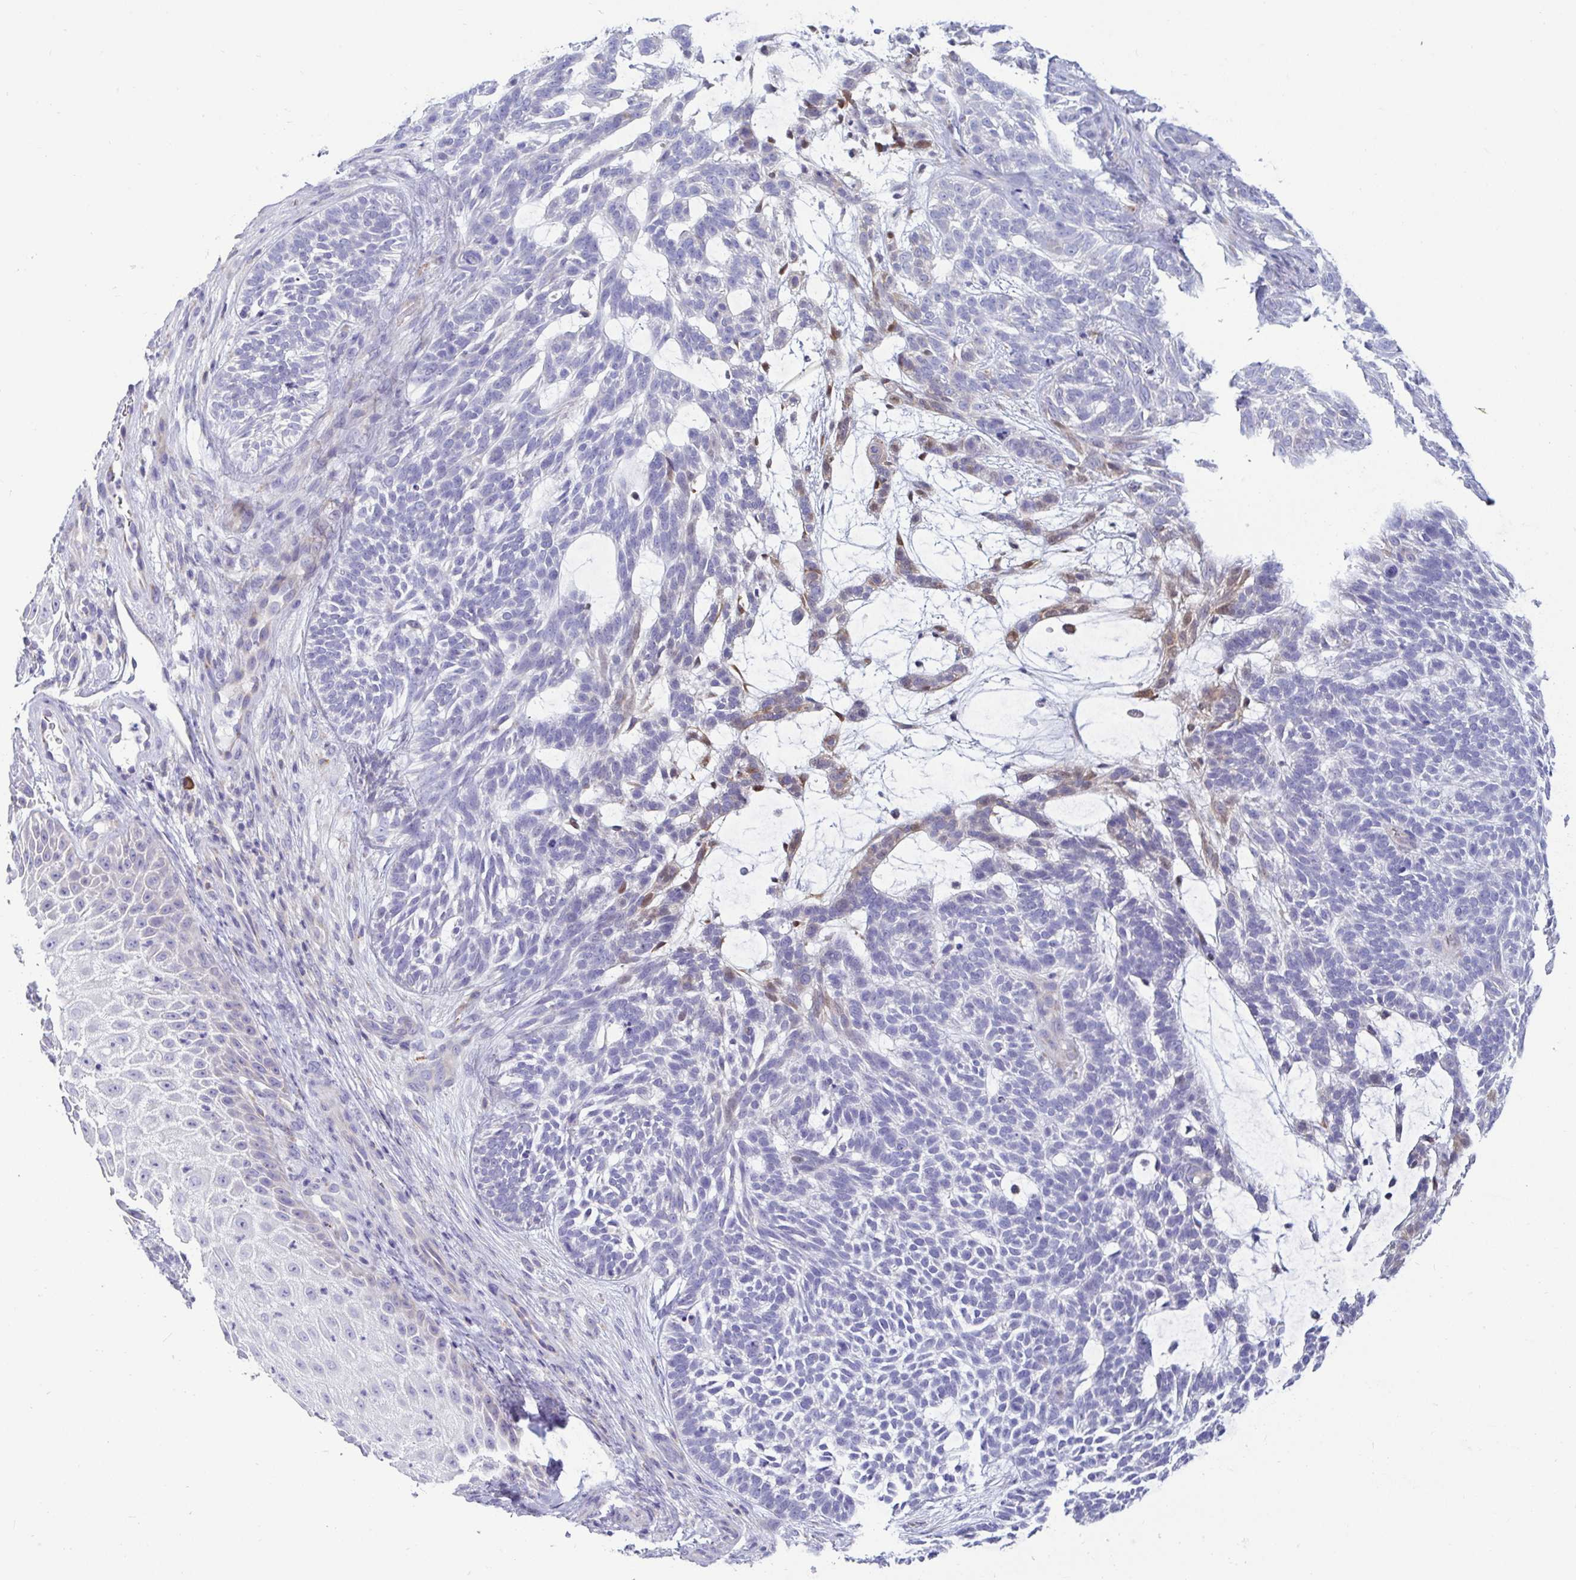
{"staining": {"intensity": "weak", "quantity": "<25%", "location": "cytoplasmic/membranous"}, "tissue": "skin cancer", "cell_type": "Tumor cells", "image_type": "cancer", "snomed": [{"axis": "morphology", "description": "Basal cell carcinoma"}, {"axis": "topography", "description": "Skin"}, {"axis": "topography", "description": "Skin, foot"}], "caption": "Skin basal cell carcinoma stained for a protein using immunohistochemistry exhibits no staining tumor cells.", "gene": "TFPI2", "patient": {"sex": "female", "age": 77}}